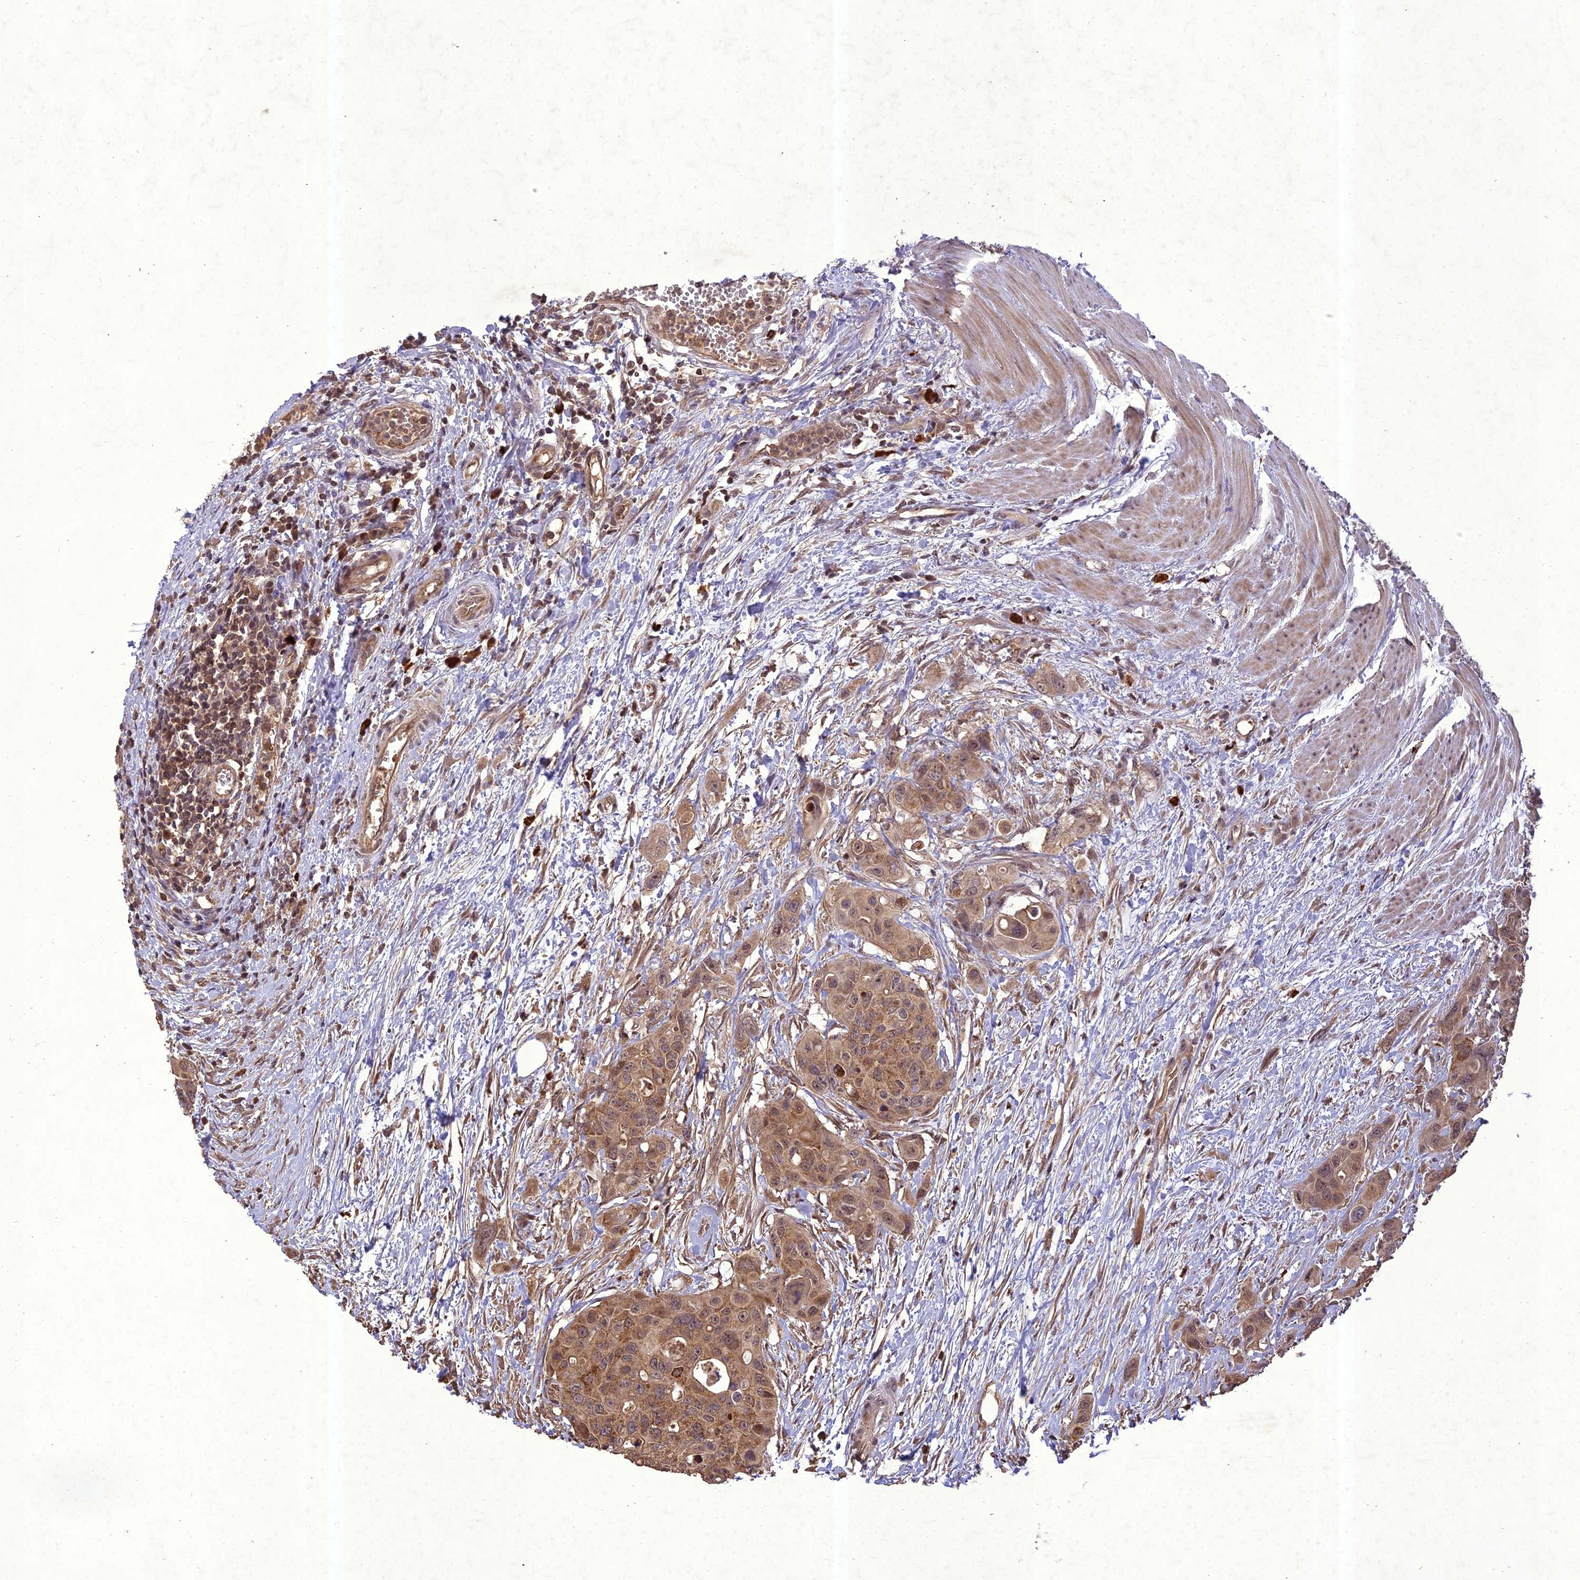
{"staining": {"intensity": "moderate", "quantity": "25%-75%", "location": "cytoplasmic/membranous"}, "tissue": "colorectal cancer", "cell_type": "Tumor cells", "image_type": "cancer", "snomed": [{"axis": "morphology", "description": "Adenocarcinoma, NOS"}, {"axis": "topography", "description": "Colon"}], "caption": "Human colorectal cancer stained with a brown dye demonstrates moderate cytoplasmic/membranous positive positivity in about 25%-75% of tumor cells.", "gene": "TIGD7", "patient": {"sex": "male", "age": 77}}